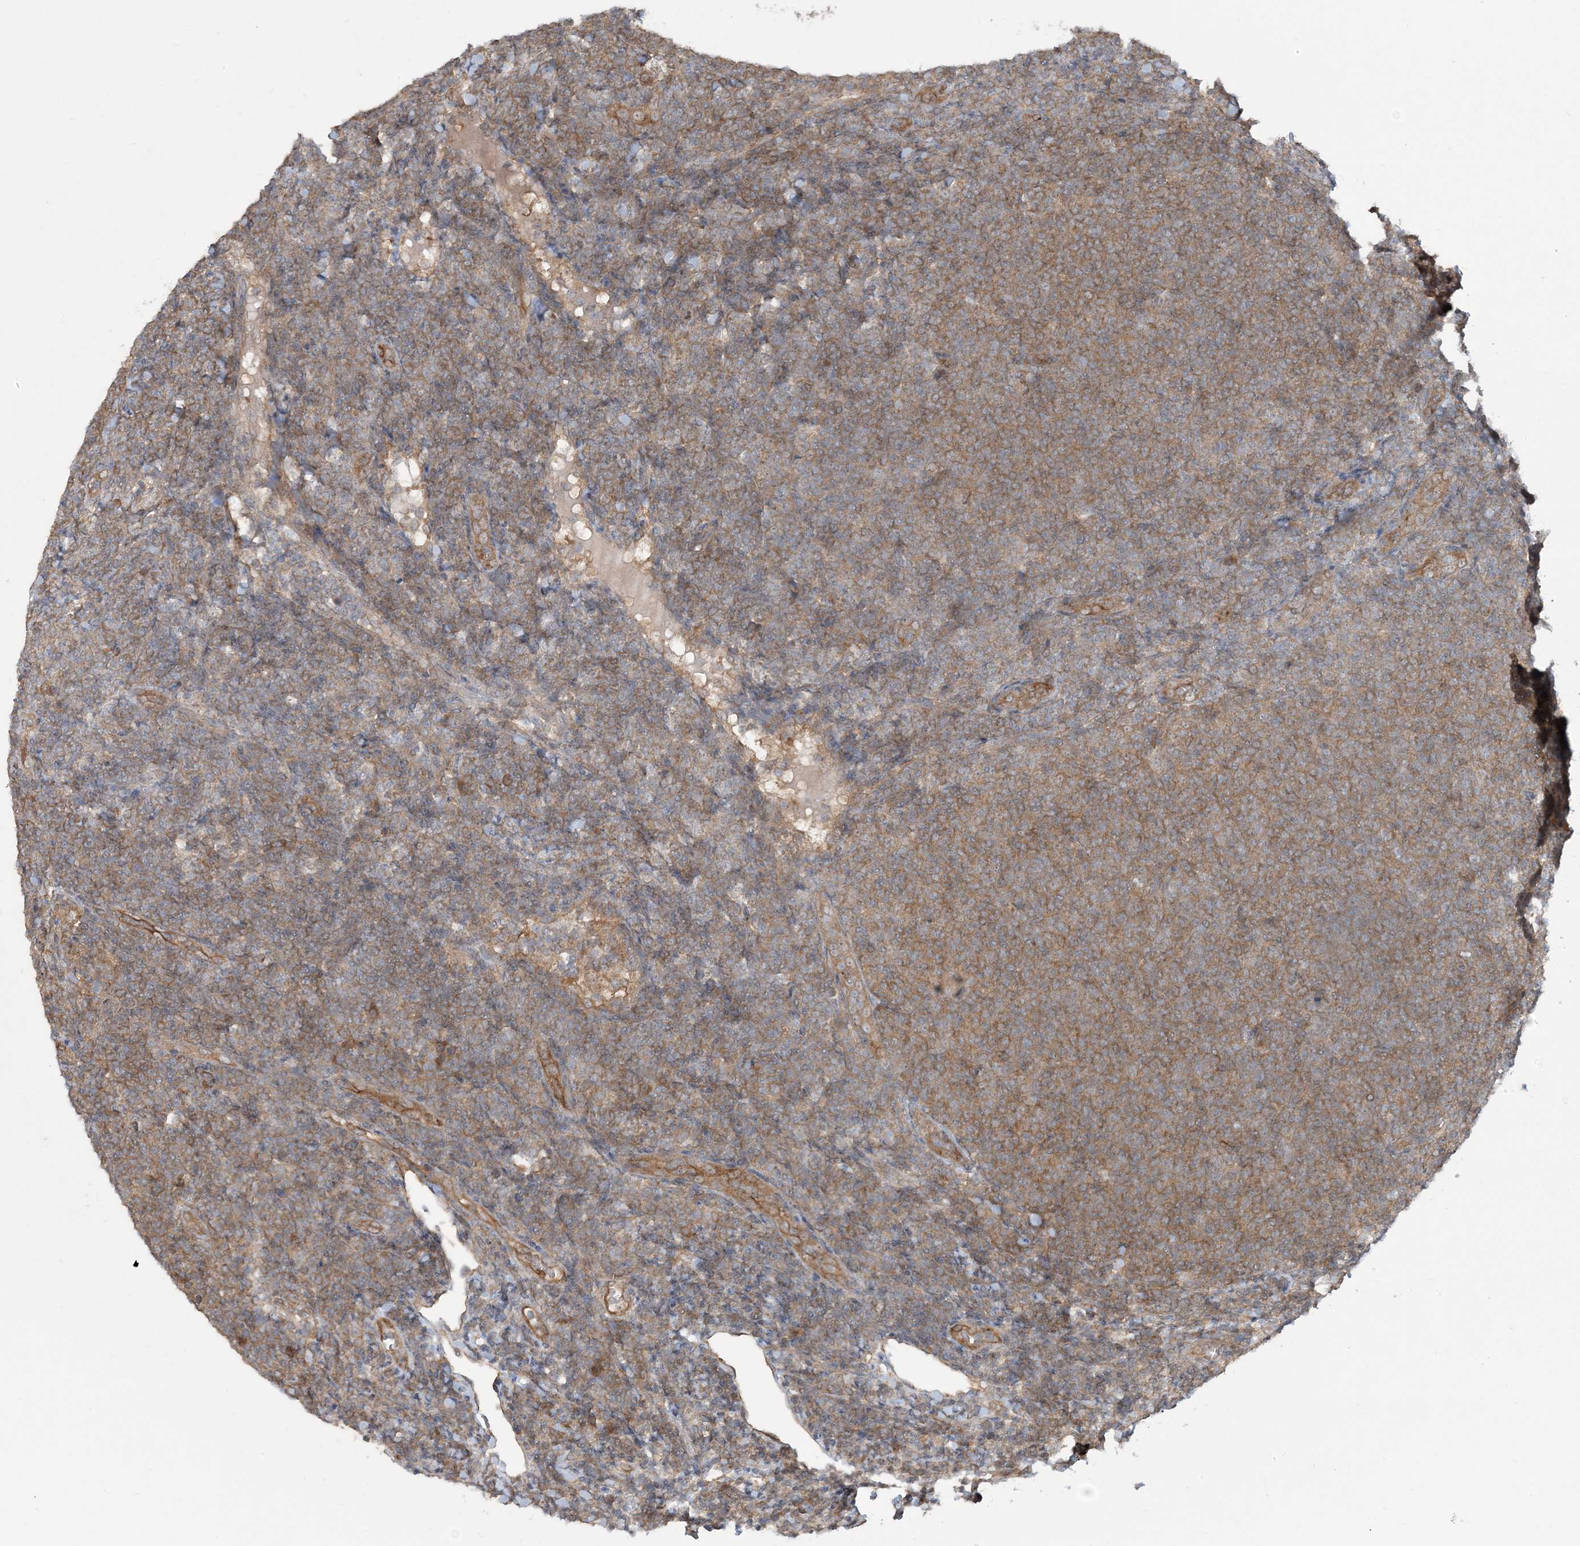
{"staining": {"intensity": "moderate", "quantity": ">75%", "location": "cytoplasmic/membranous"}, "tissue": "lymphoma", "cell_type": "Tumor cells", "image_type": "cancer", "snomed": [{"axis": "morphology", "description": "Malignant lymphoma, non-Hodgkin's type, Low grade"}, {"axis": "topography", "description": "Lymph node"}], "caption": "A photomicrograph of human lymphoma stained for a protein displays moderate cytoplasmic/membranous brown staining in tumor cells.", "gene": "ERI2", "patient": {"sex": "male", "age": 66}}